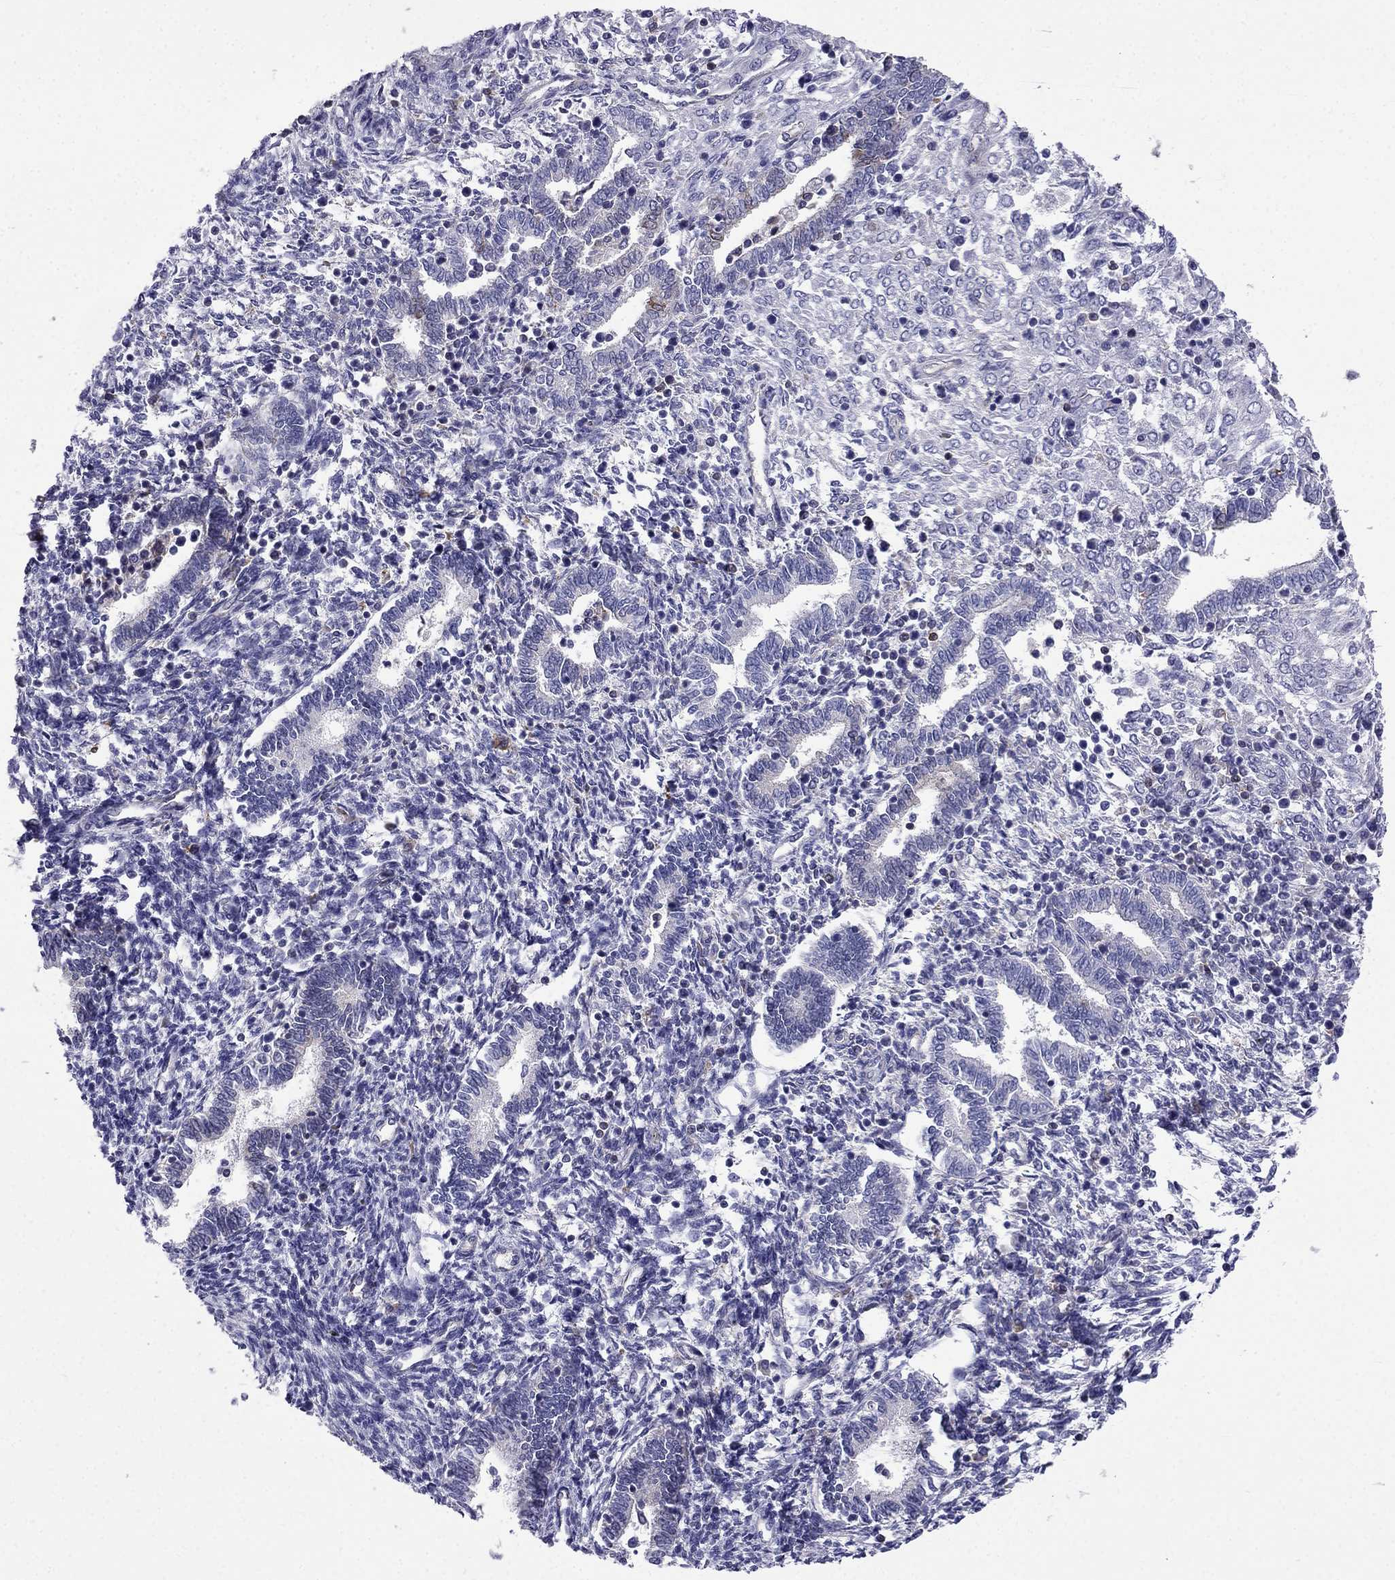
{"staining": {"intensity": "negative", "quantity": "none", "location": "none"}, "tissue": "endometrium", "cell_type": "Cells in endometrial stroma", "image_type": "normal", "snomed": [{"axis": "morphology", "description": "Normal tissue, NOS"}, {"axis": "topography", "description": "Endometrium"}], "caption": "High magnification brightfield microscopy of benign endometrium stained with DAB (3,3'-diaminobenzidine) (brown) and counterstained with hematoxylin (blue): cells in endometrial stroma show no significant staining. Brightfield microscopy of IHC stained with DAB (3,3'-diaminobenzidine) (brown) and hematoxylin (blue), captured at high magnification.", "gene": "GNAL", "patient": {"sex": "female", "age": 42}}